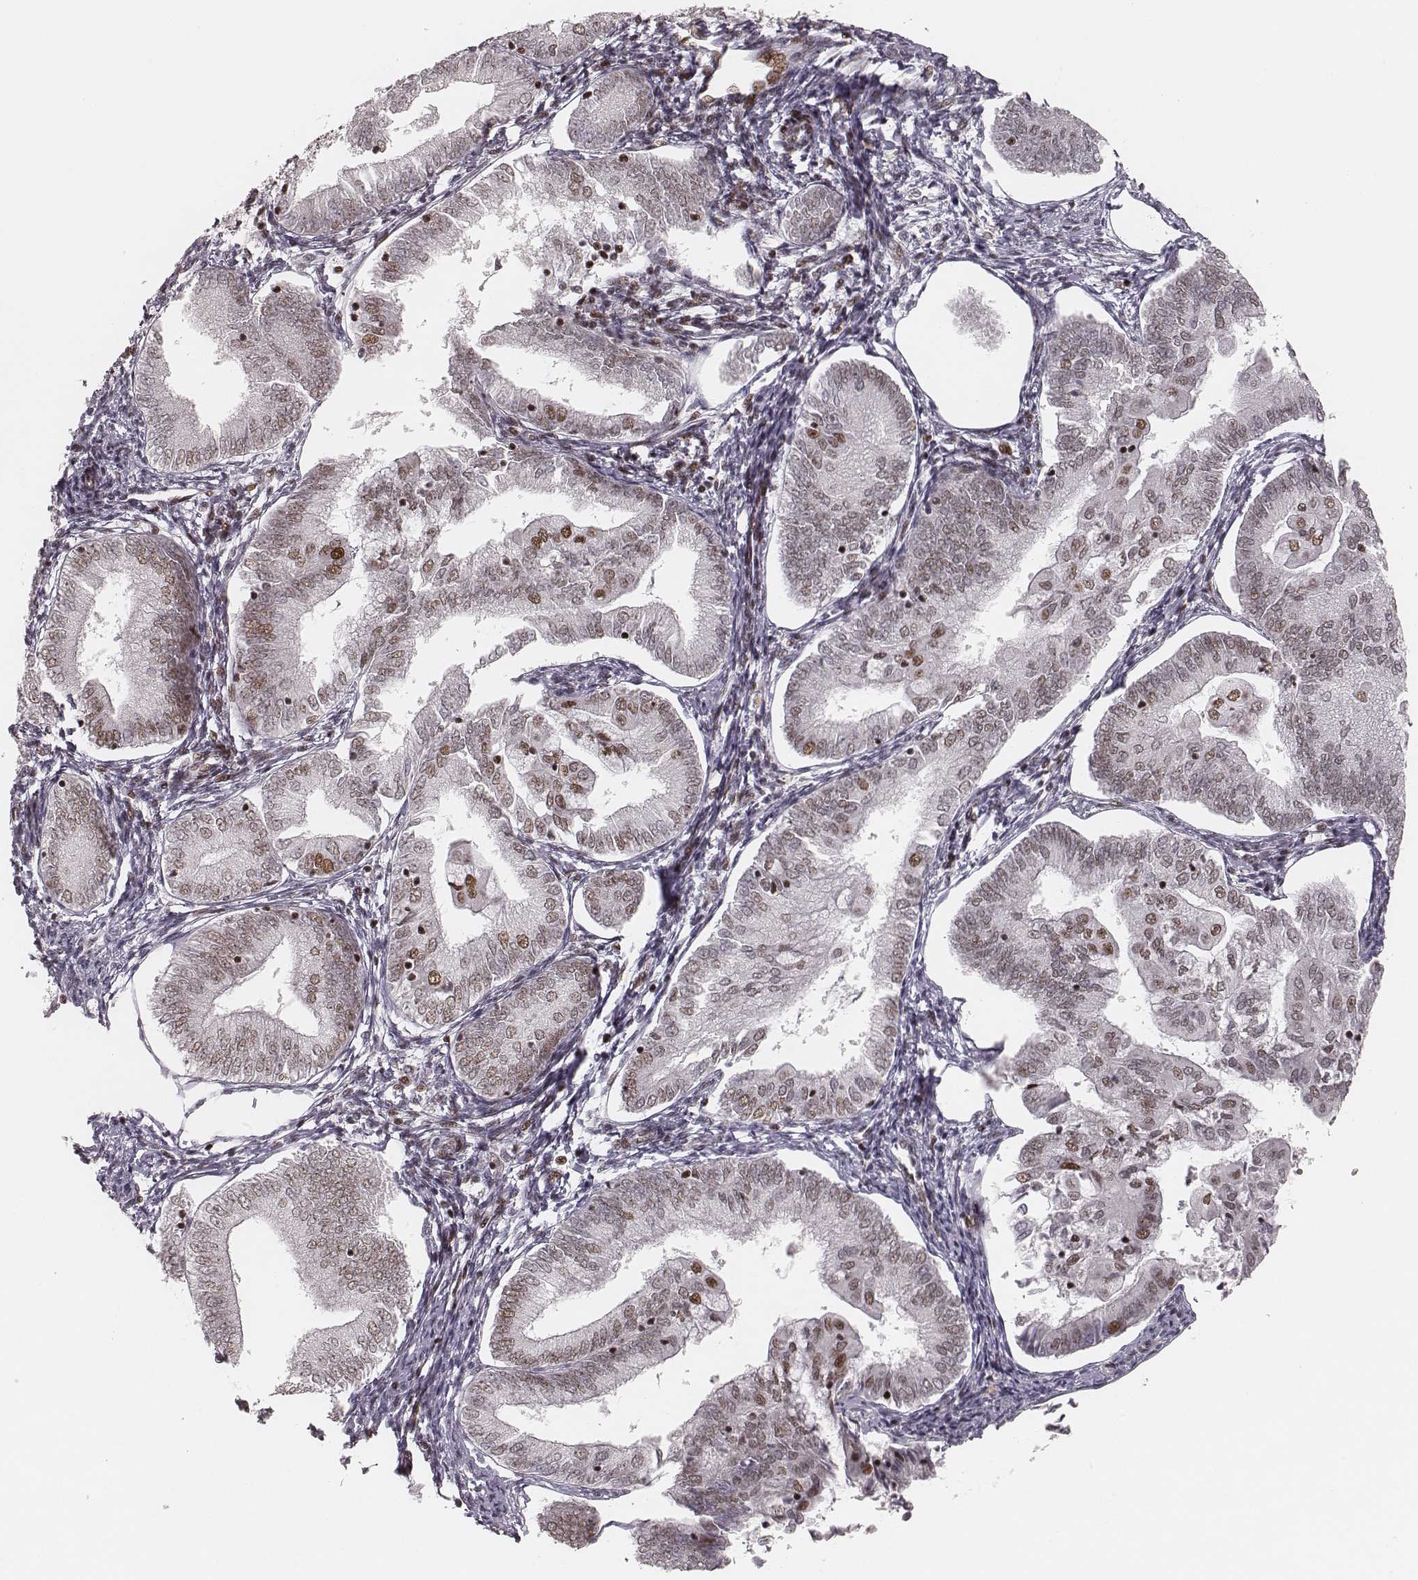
{"staining": {"intensity": "moderate", "quantity": ">75%", "location": "nuclear"}, "tissue": "endometrial cancer", "cell_type": "Tumor cells", "image_type": "cancer", "snomed": [{"axis": "morphology", "description": "Adenocarcinoma, NOS"}, {"axis": "topography", "description": "Endometrium"}], "caption": "The photomicrograph exhibits staining of adenocarcinoma (endometrial), revealing moderate nuclear protein staining (brown color) within tumor cells.", "gene": "HNRNPC", "patient": {"sex": "female", "age": 55}}